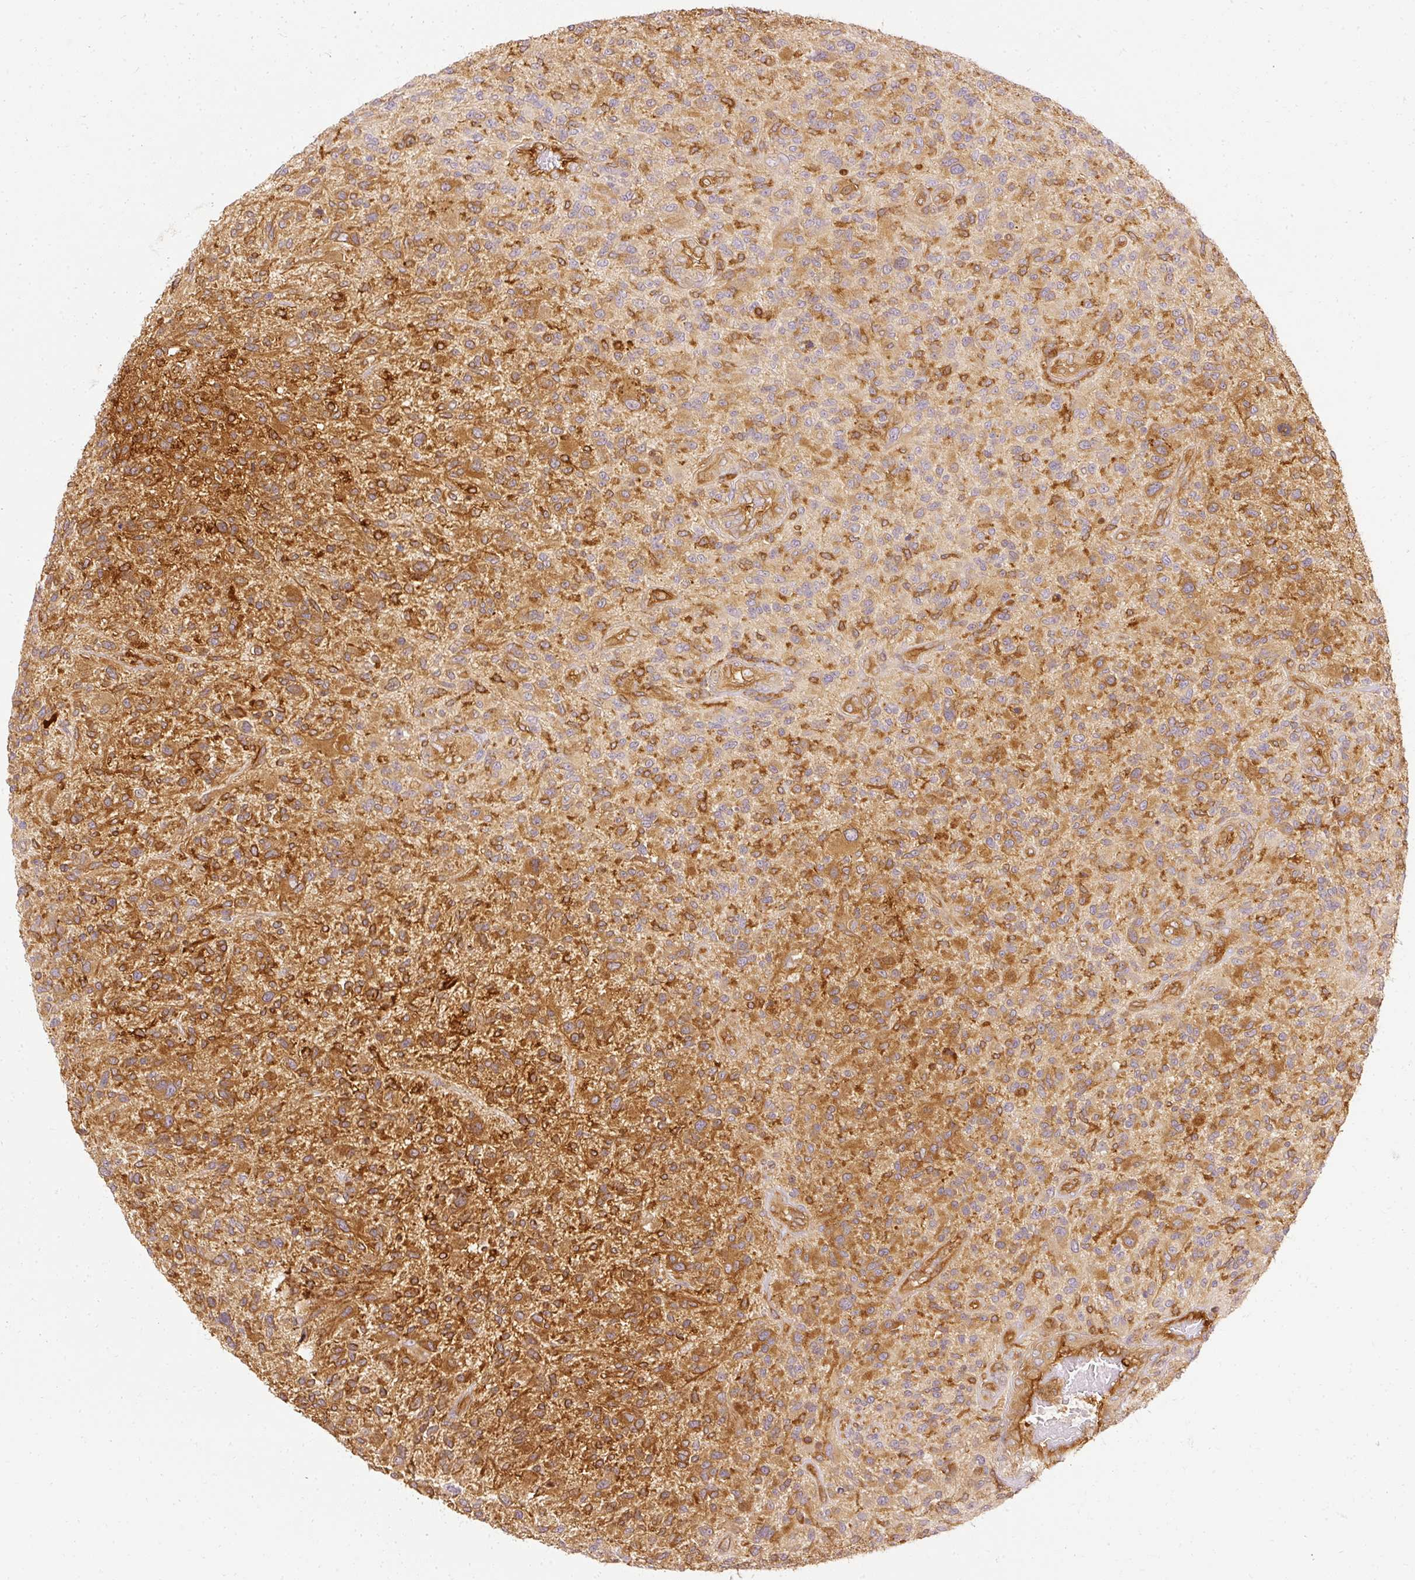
{"staining": {"intensity": "strong", "quantity": ">75%", "location": "cytoplasmic/membranous"}, "tissue": "glioma", "cell_type": "Tumor cells", "image_type": "cancer", "snomed": [{"axis": "morphology", "description": "Glioma, malignant, High grade"}, {"axis": "topography", "description": "Brain"}], "caption": "Brown immunohistochemical staining in malignant high-grade glioma demonstrates strong cytoplasmic/membranous positivity in approximately >75% of tumor cells. Using DAB (brown) and hematoxylin (blue) stains, captured at high magnification using brightfield microscopy.", "gene": "ARMH3", "patient": {"sex": "male", "age": 47}}